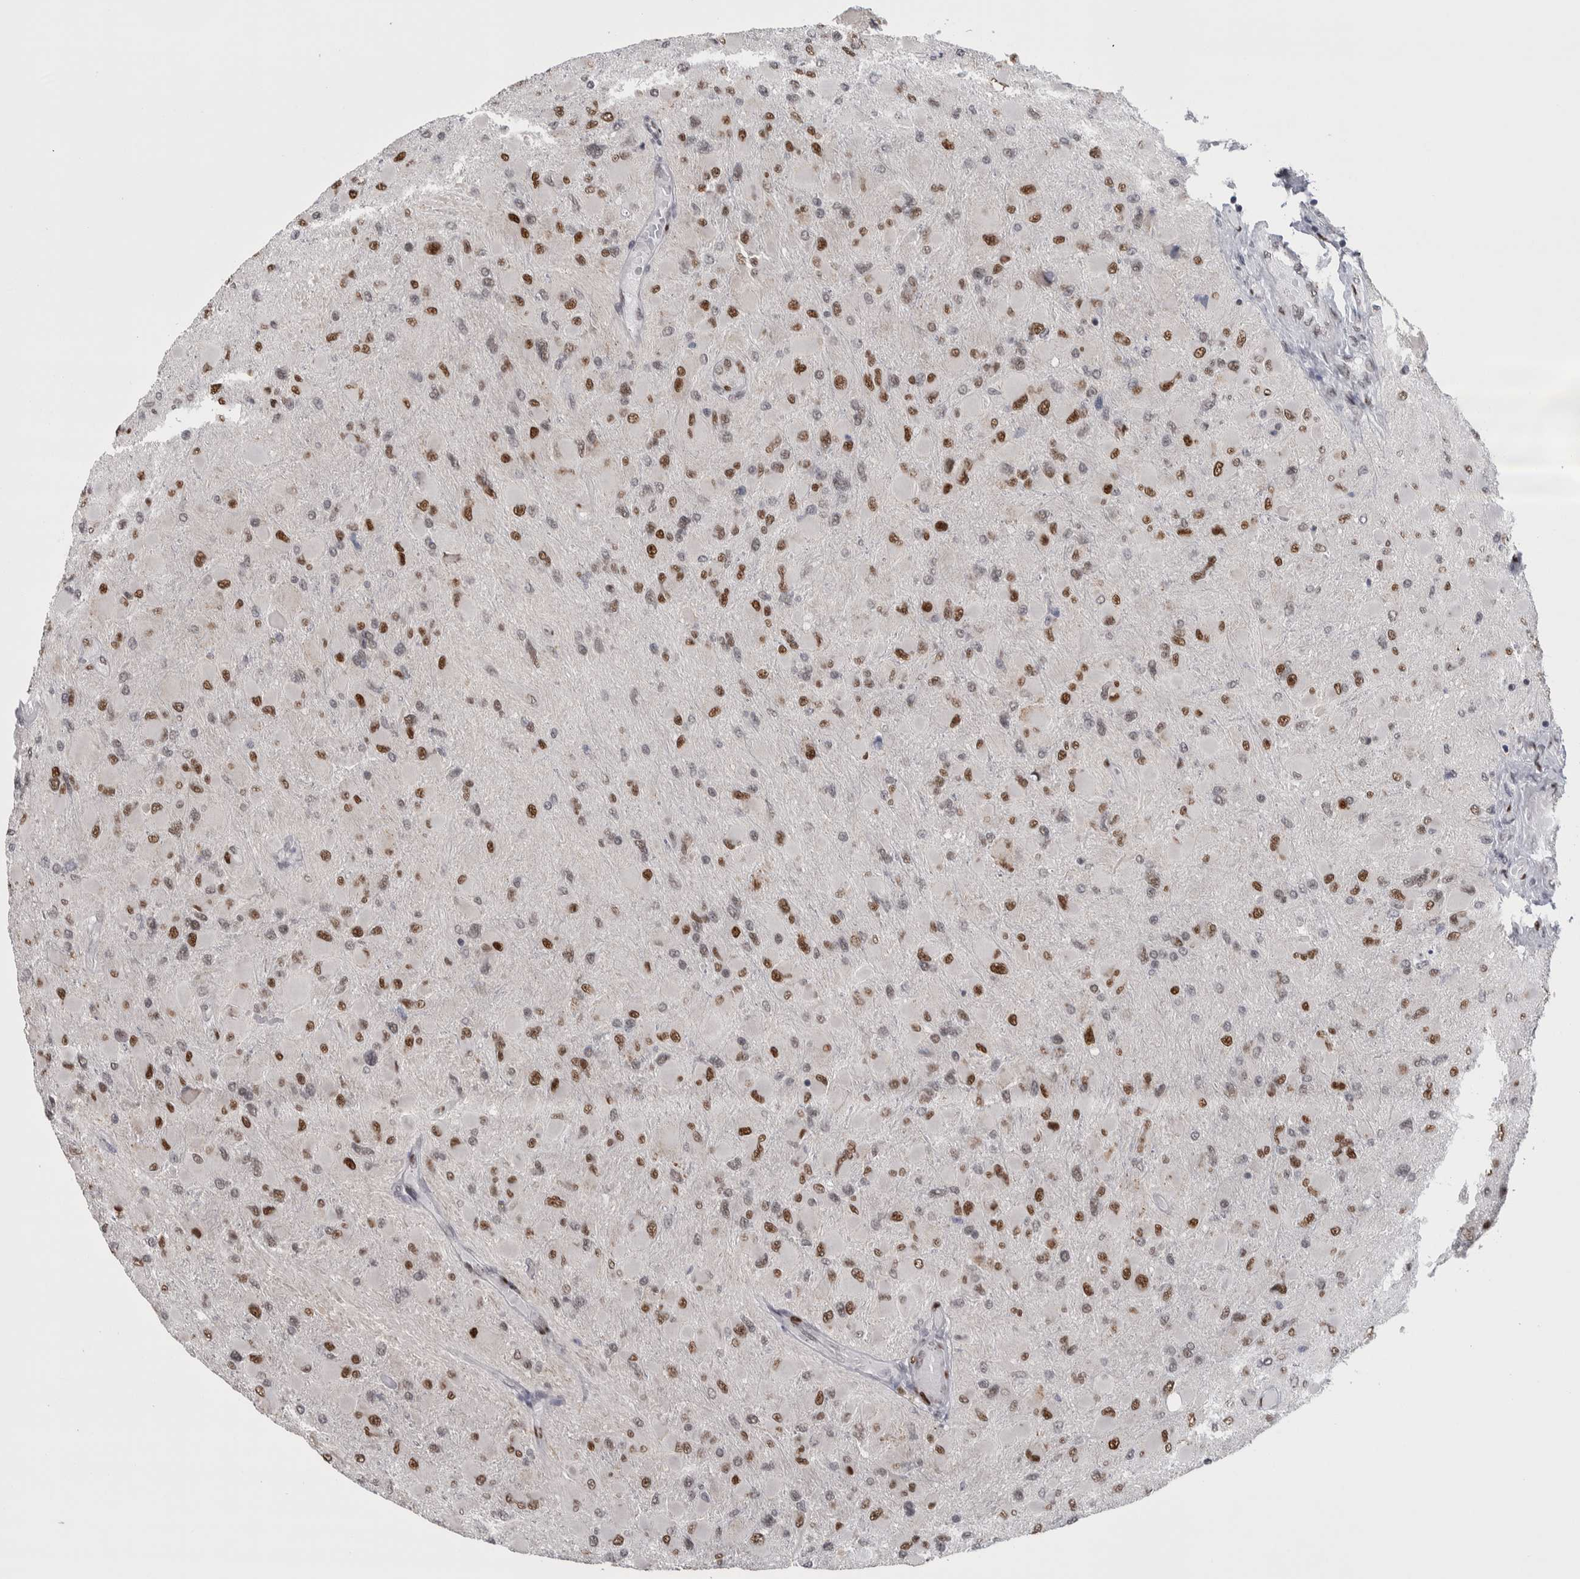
{"staining": {"intensity": "strong", "quantity": "25%-75%", "location": "nuclear"}, "tissue": "glioma", "cell_type": "Tumor cells", "image_type": "cancer", "snomed": [{"axis": "morphology", "description": "Glioma, malignant, High grade"}, {"axis": "topography", "description": "Cerebral cortex"}], "caption": "An IHC histopathology image of tumor tissue is shown. Protein staining in brown highlights strong nuclear positivity in malignant glioma (high-grade) within tumor cells.", "gene": "HEXIM2", "patient": {"sex": "female", "age": 36}}